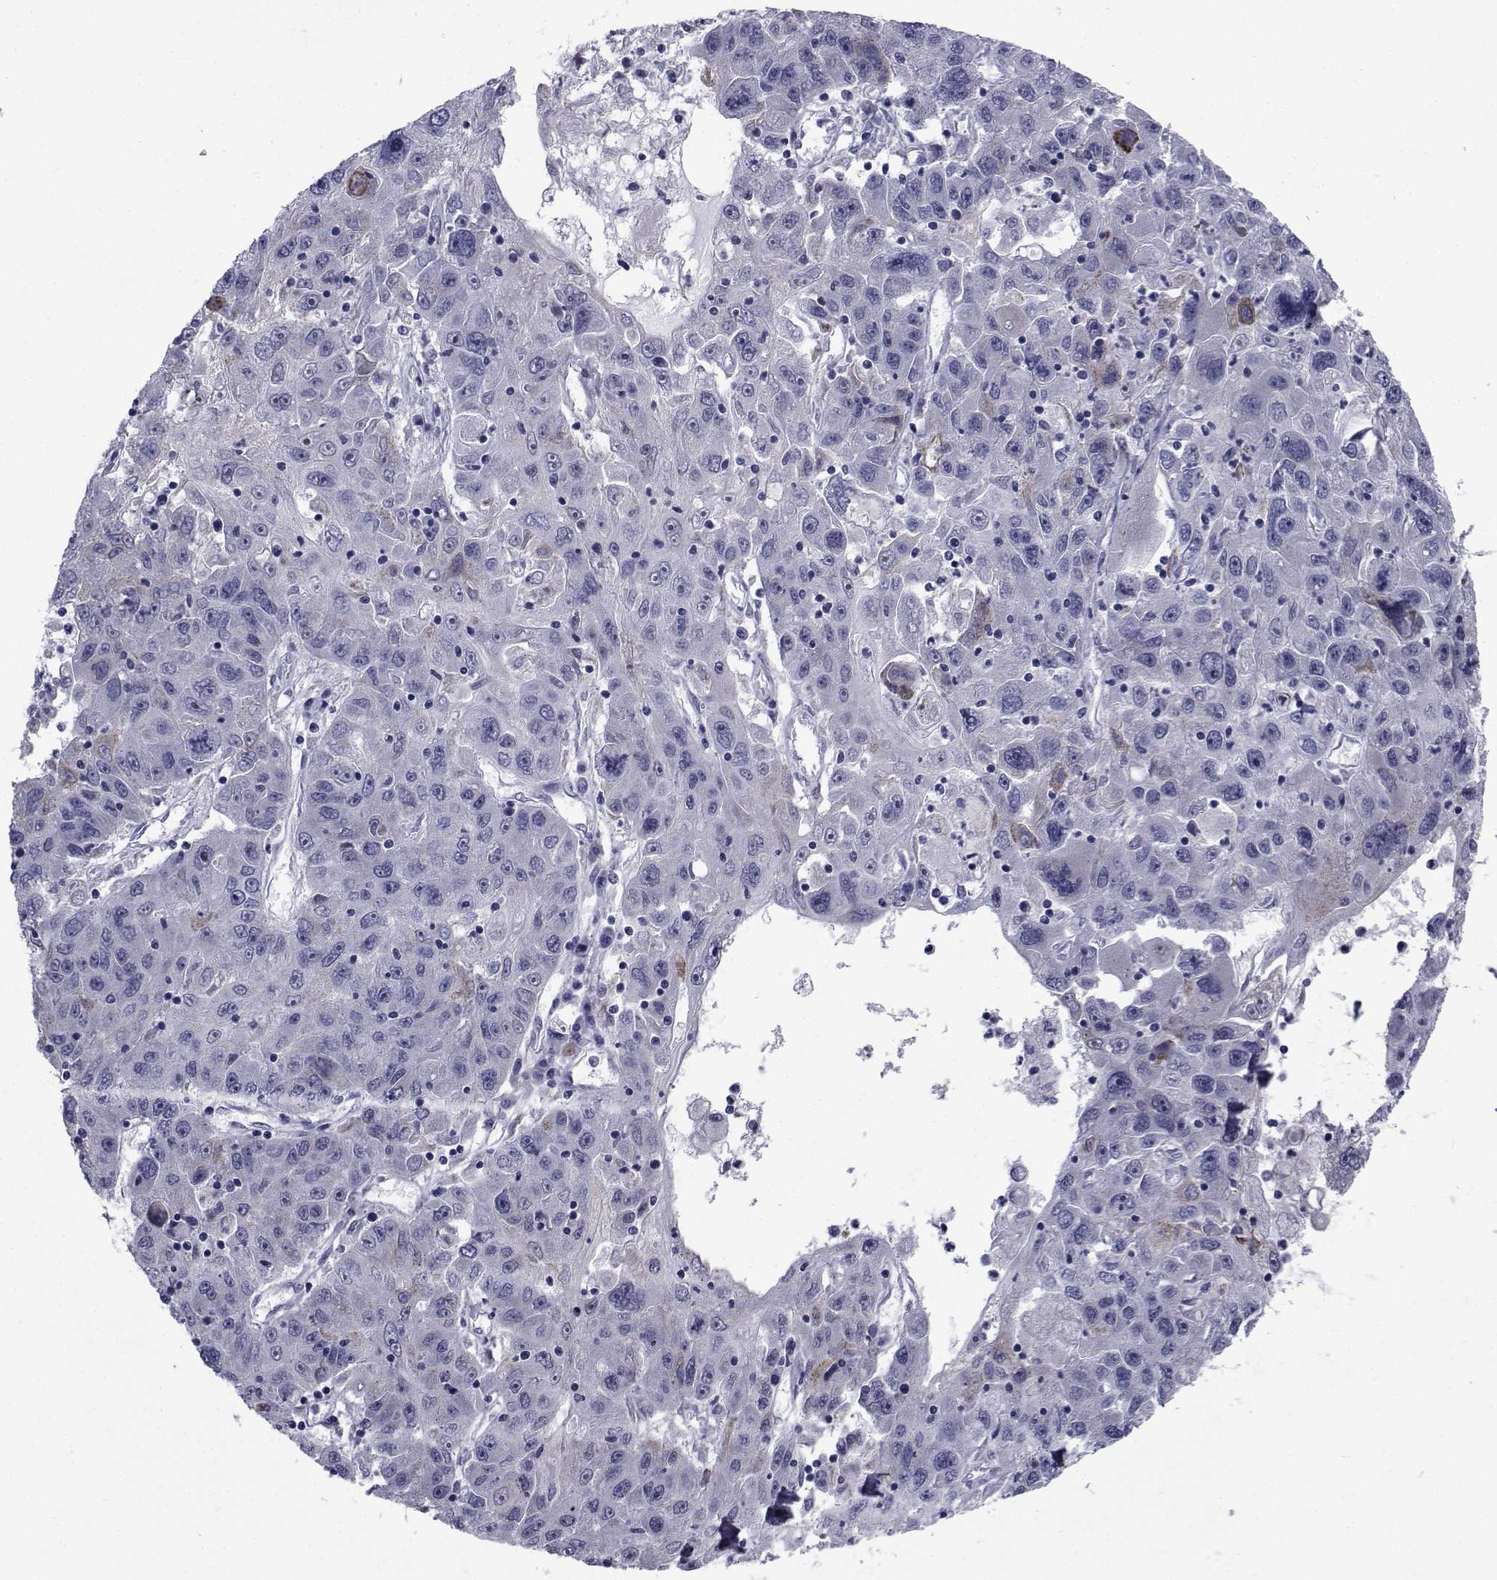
{"staining": {"intensity": "negative", "quantity": "none", "location": "none"}, "tissue": "stomach cancer", "cell_type": "Tumor cells", "image_type": "cancer", "snomed": [{"axis": "morphology", "description": "Adenocarcinoma, NOS"}, {"axis": "topography", "description": "Stomach"}], "caption": "Tumor cells are negative for brown protein staining in stomach adenocarcinoma. The staining is performed using DAB (3,3'-diaminobenzidine) brown chromogen with nuclei counter-stained in using hematoxylin.", "gene": "ROPN1", "patient": {"sex": "male", "age": 56}}